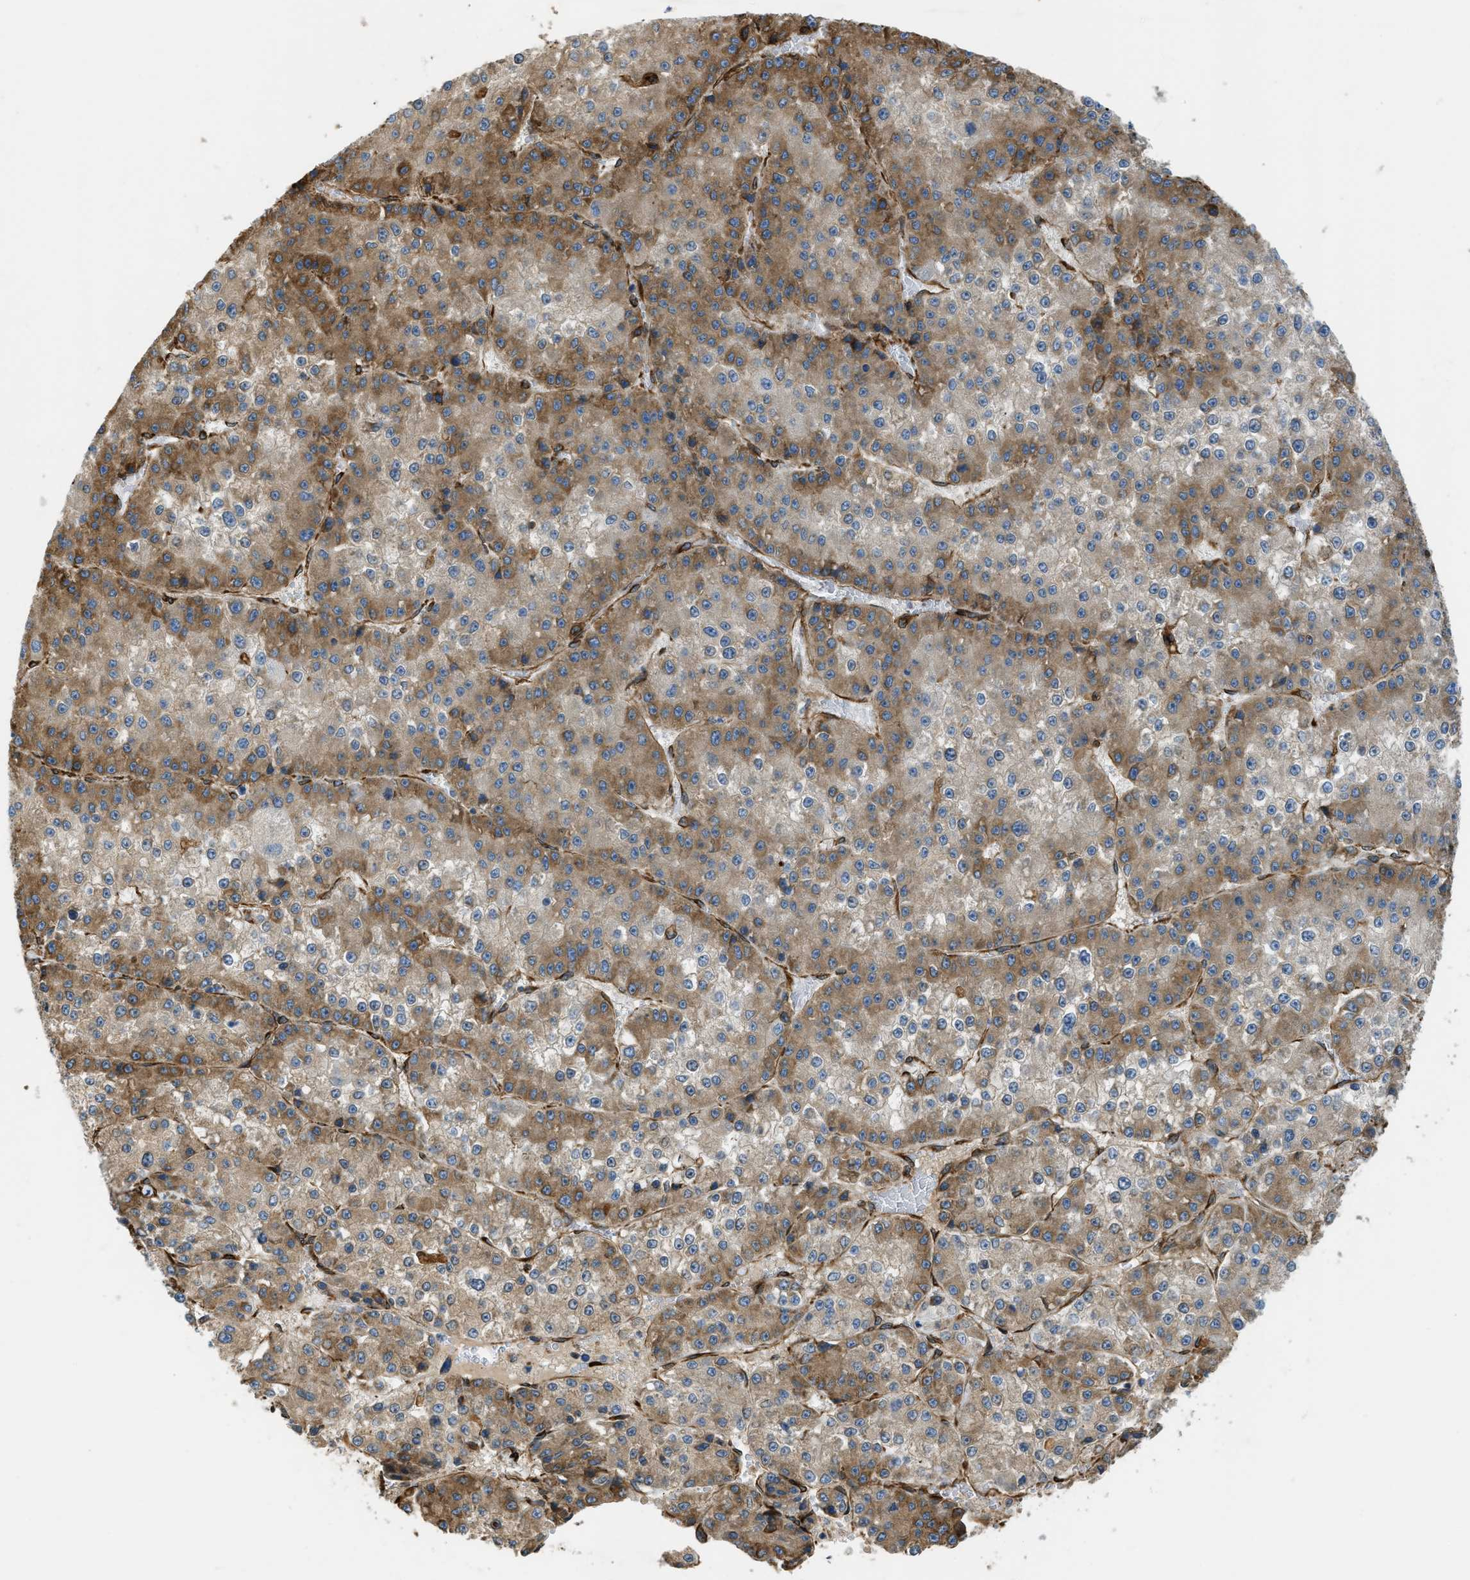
{"staining": {"intensity": "moderate", "quantity": ">75%", "location": "cytoplasmic/membranous"}, "tissue": "liver cancer", "cell_type": "Tumor cells", "image_type": "cancer", "snomed": [{"axis": "morphology", "description": "Carcinoma, Hepatocellular, NOS"}, {"axis": "topography", "description": "Liver"}], "caption": "Brown immunohistochemical staining in liver cancer exhibits moderate cytoplasmic/membranous positivity in about >75% of tumor cells.", "gene": "BEX3", "patient": {"sex": "female", "age": 73}}